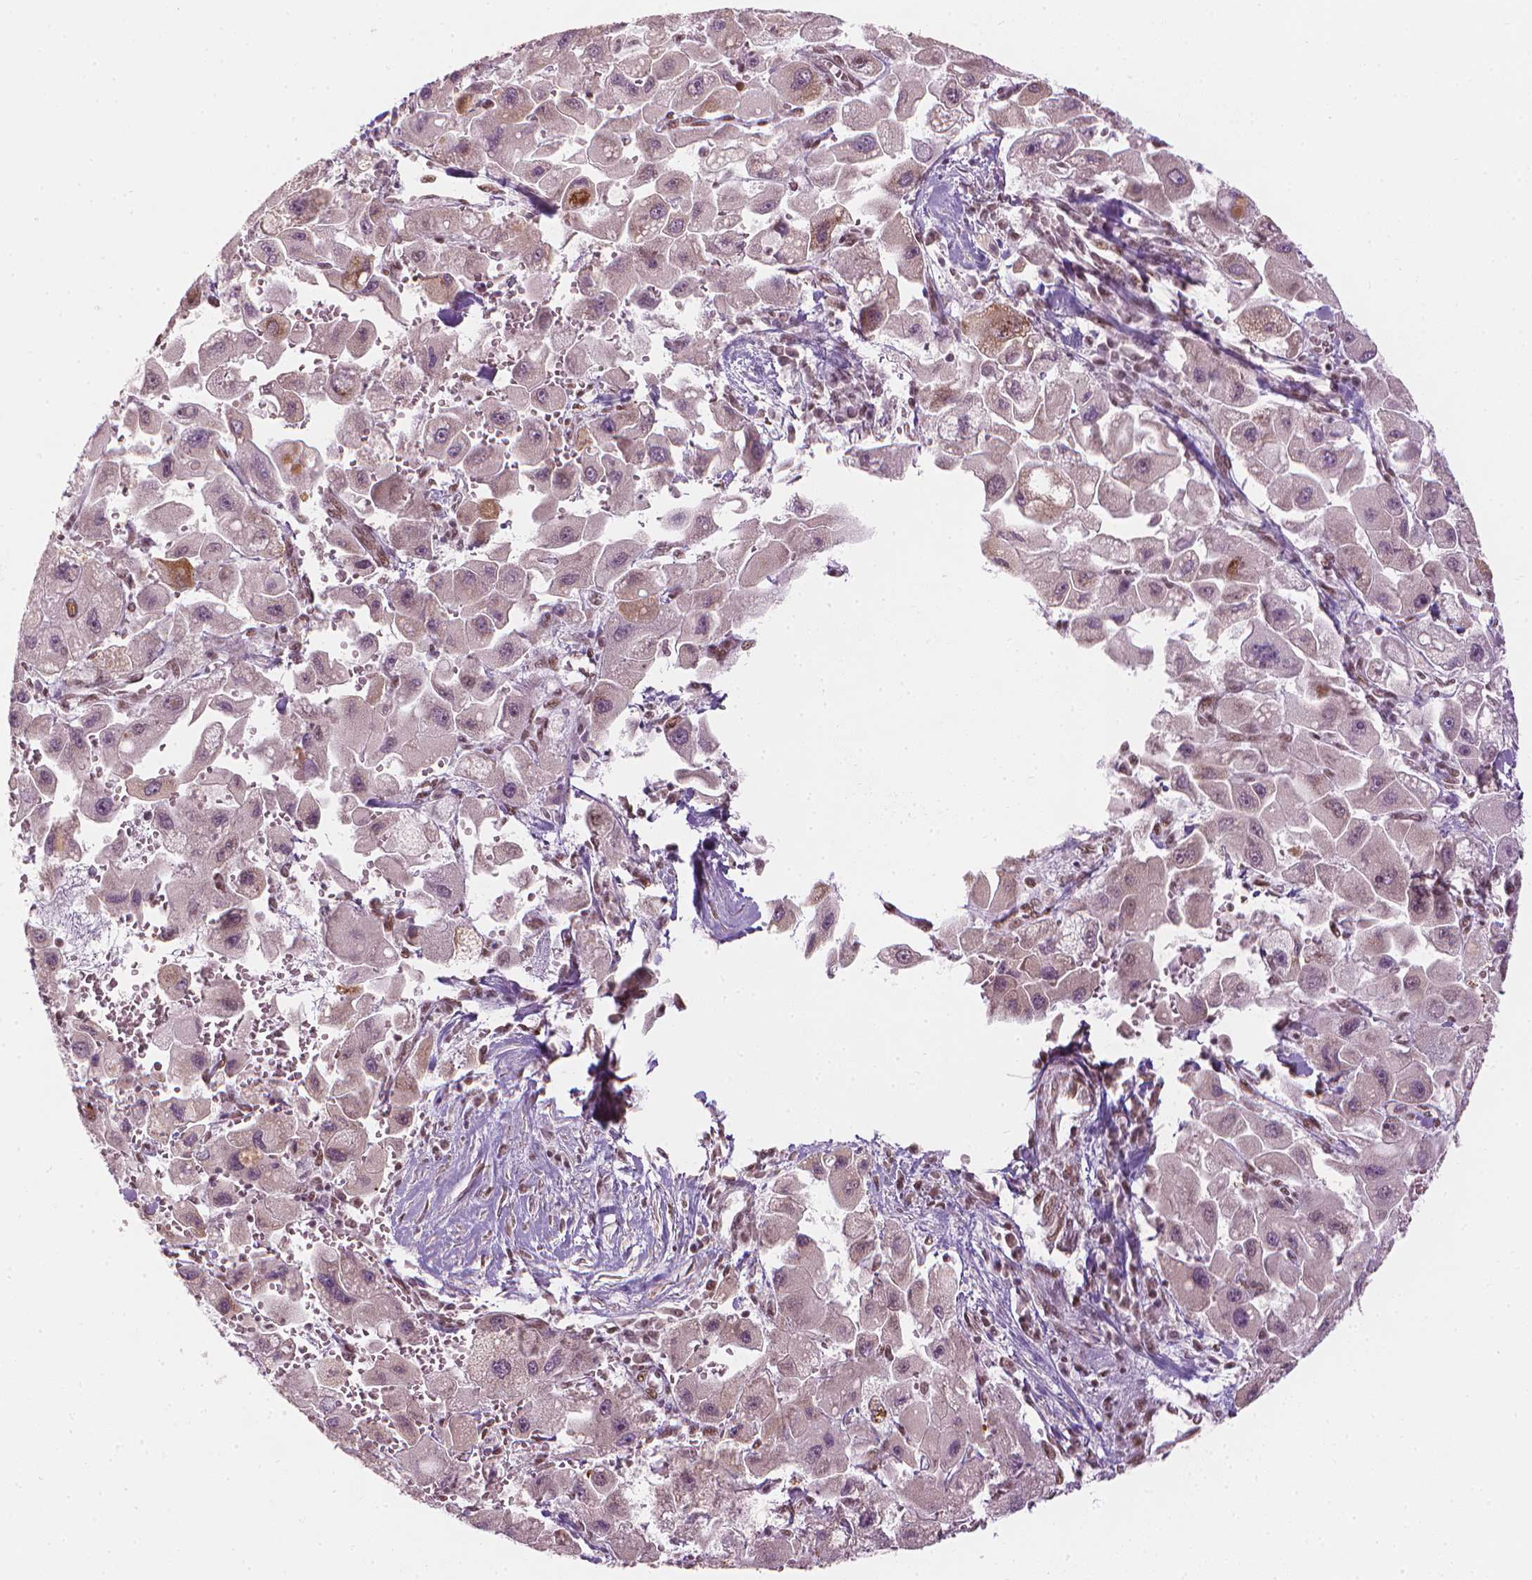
{"staining": {"intensity": "negative", "quantity": "none", "location": "none"}, "tissue": "liver cancer", "cell_type": "Tumor cells", "image_type": "cancer", "snomed": [{"axis": "morphology", "description": "Carcinoma, Hepatocellular, NOS"}, {"axis": "topography", "description": "Liver"}], "caption": "IHC of liver cancer demonstrates no staining in tumor cells.", "gene": "ELF2", "patient": {"sex": "male", "age": 24}}